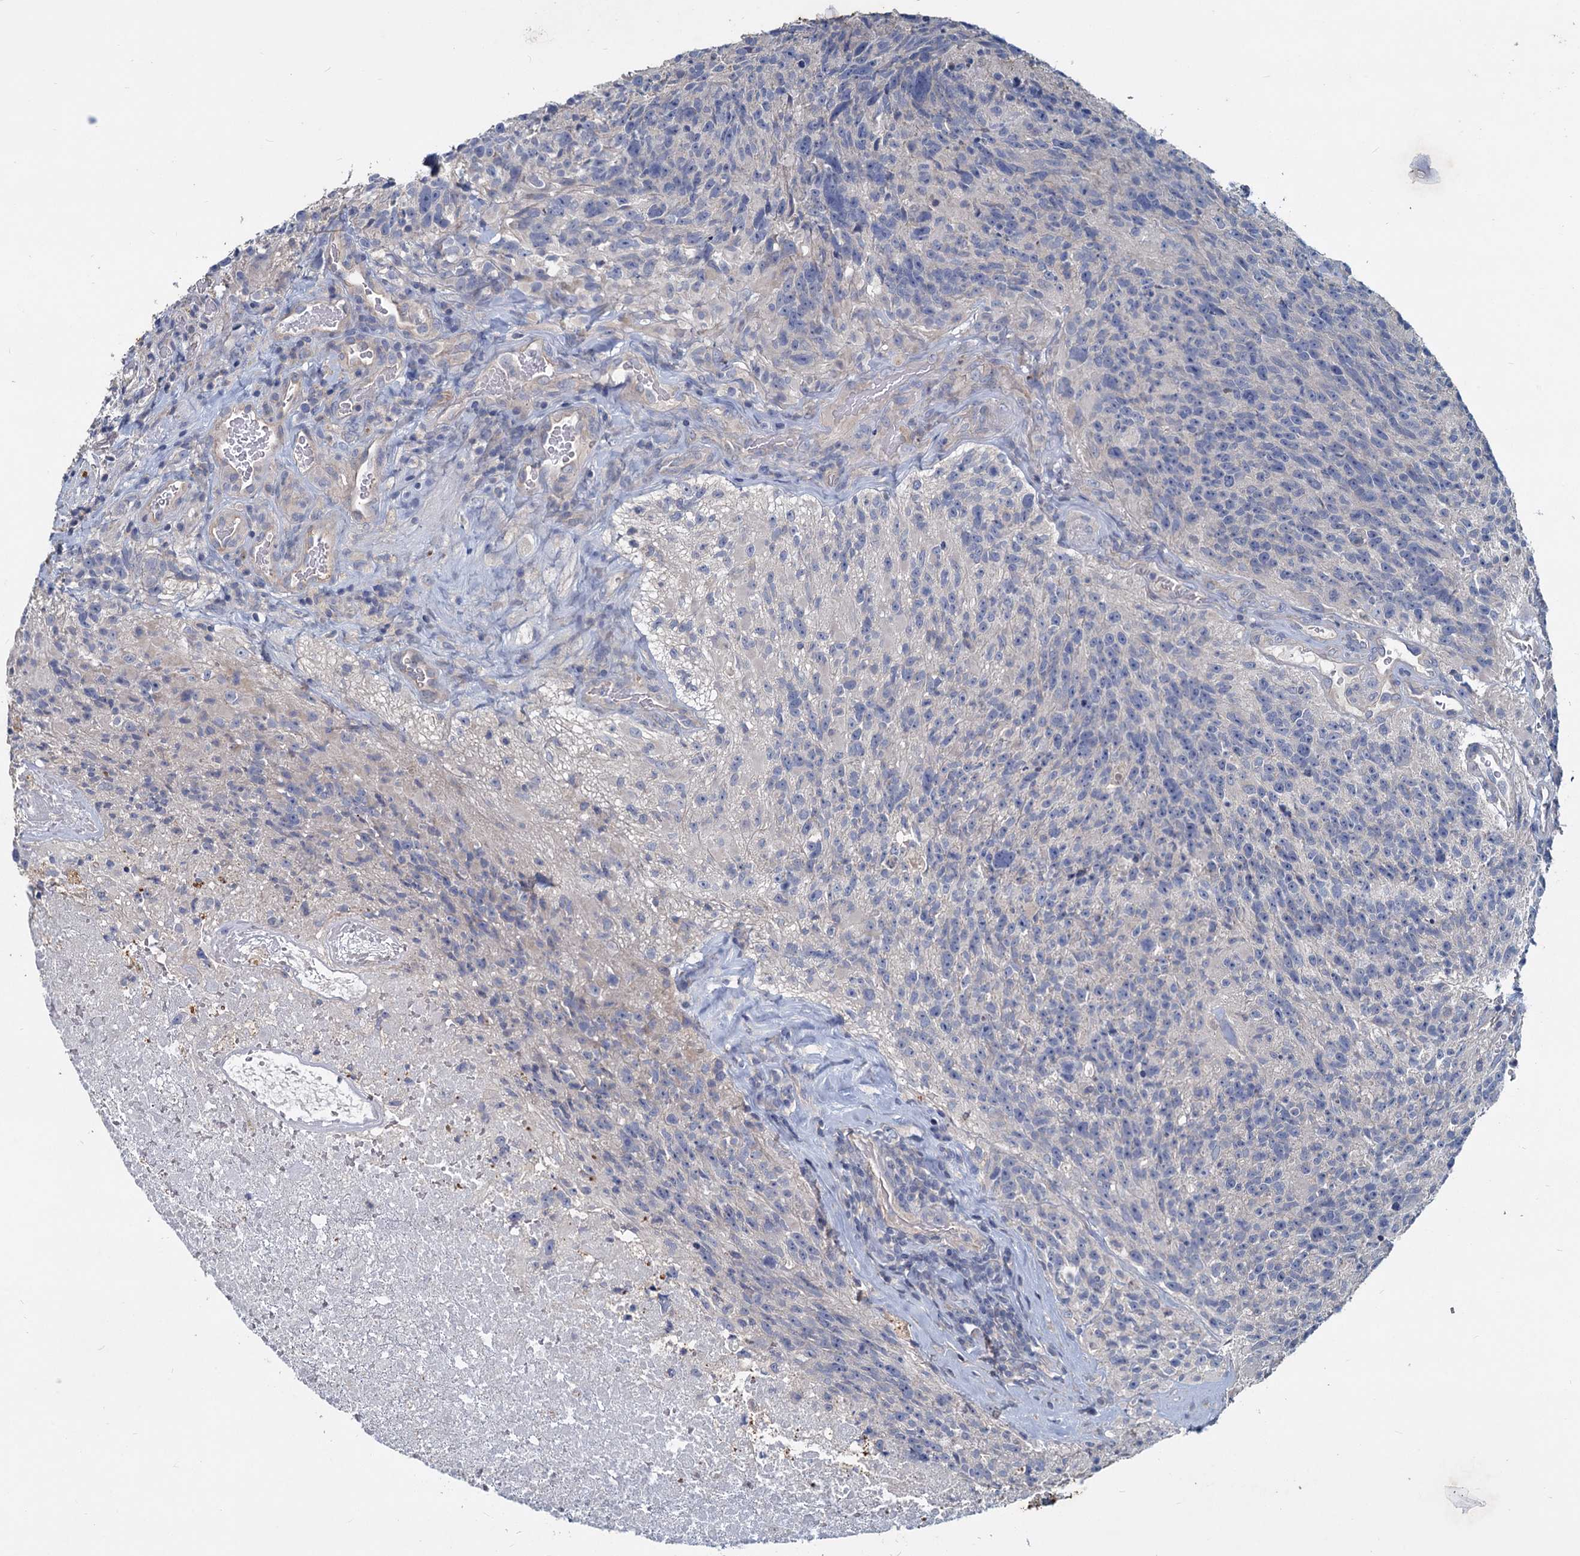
{"staining": {"intensity": "negative", "quantity": "none", "location": "none"}, "tissue": "glioma", "cell_type": "Tumor cells", "image_type": "cancer", "snomed": [{"axis": "morphology", "description": "Glioma, malignant, High grade"}, {"axis": "topography", "description": "Brain"}], "caption": "Glioma was stained to show a protein in brown. There is no significant expression in tumor cells. The staining was performed using DAB to visualize the protein expression in brown, while the nuclei were stained in blue with hematoxylin (Magnification: 20x).", "gene": "SLC2A7", "patient": {"sex": "male", "age": 76}}